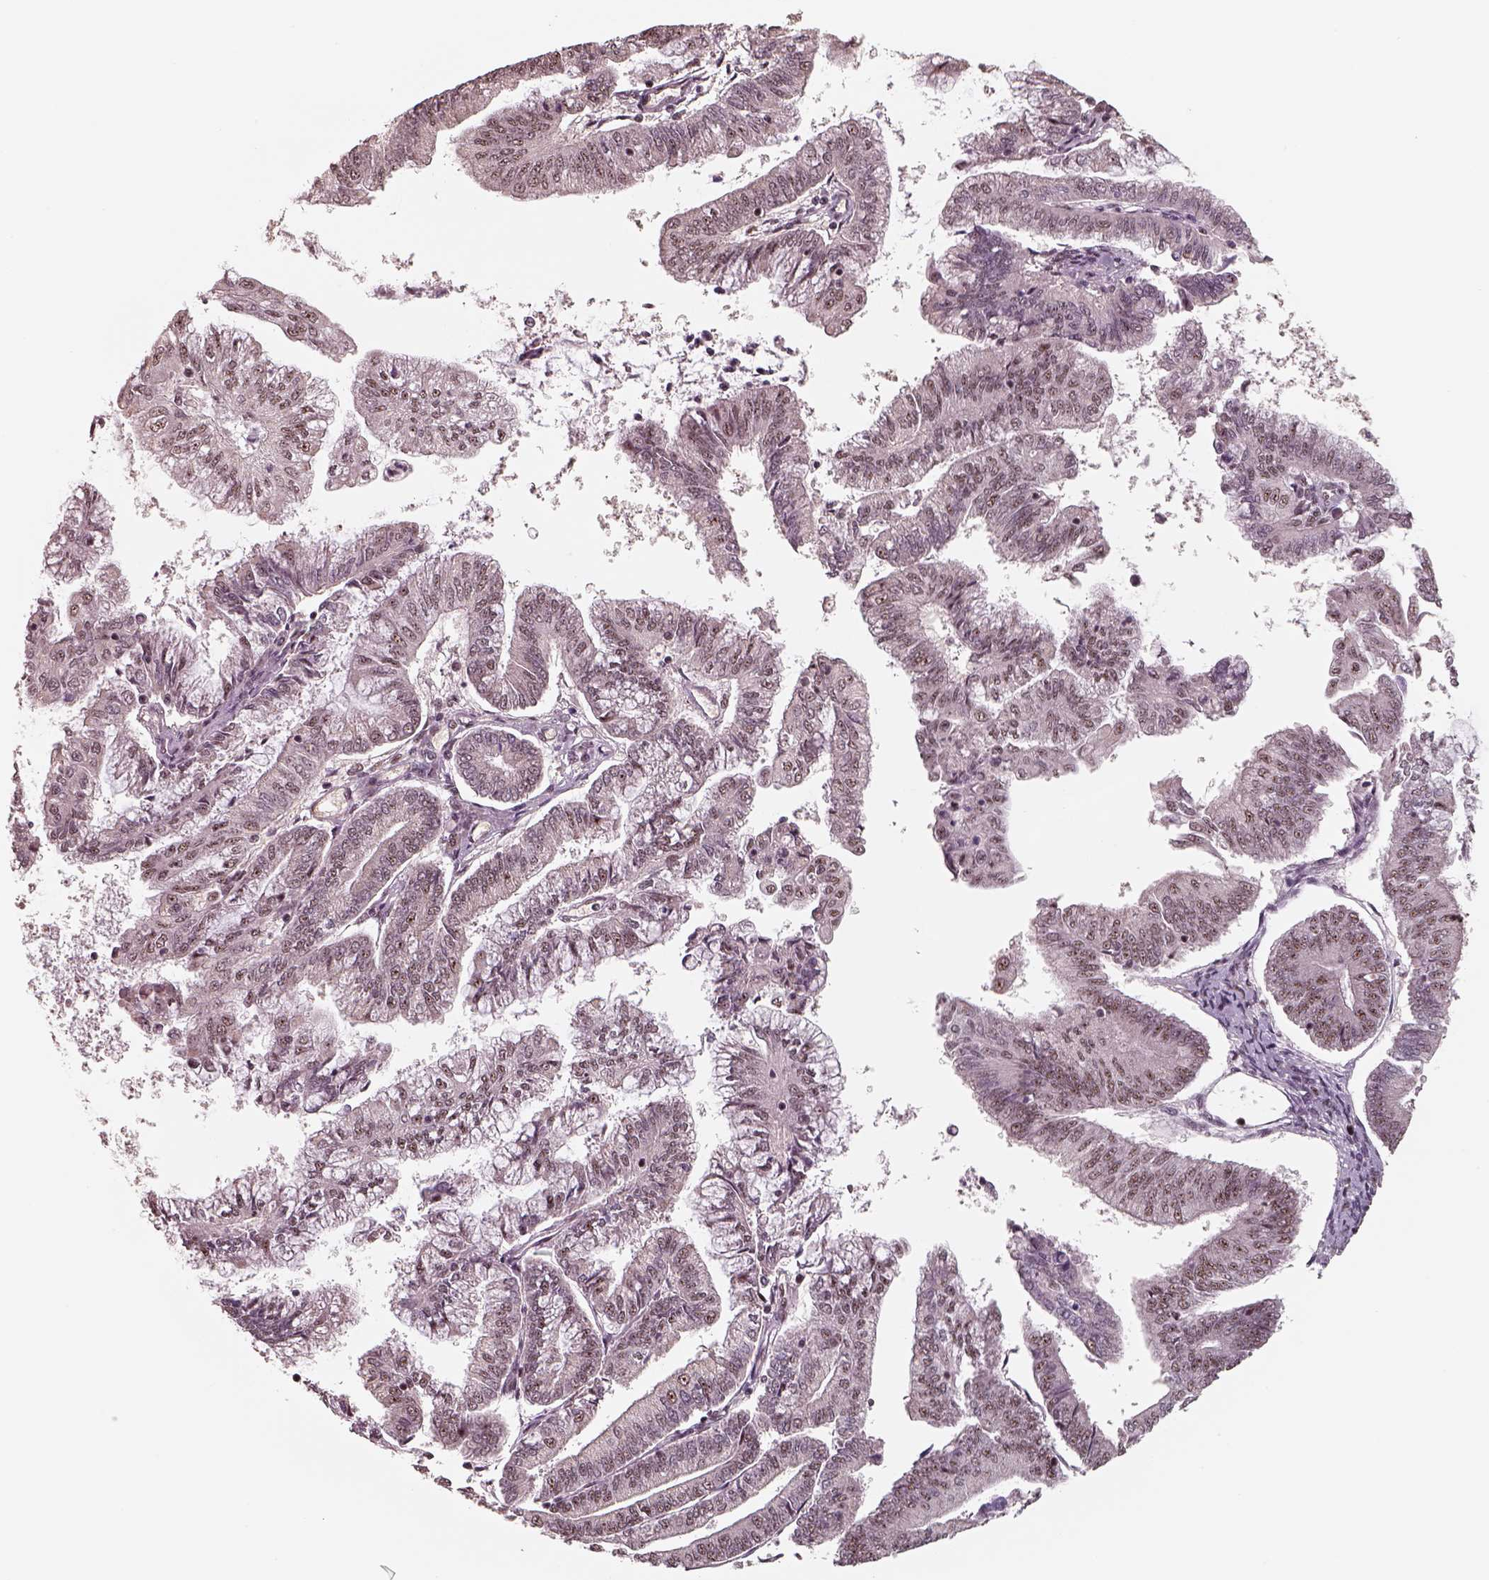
{"staining": {"intensity": "weak", "quantity": "25%-75%", "location": "nuclear"}, "tissue": "endometrial cancer", "cell_type": "Tumor cells", "image_type": "cancer", "snomed": [{"axis": "morphology", "description": "Adenocarcinoma, NOS"}, {"axis": "topography", "description": "Endometrium"}], "caption": "Immunohistochemical staining of endometrial adenocarcinoma shows low levels of weak nuclear protein positivity in about 25%-75% of tumor cells. The protein of interest is shown in brown color, while the nuclei are stained blue.", "gene": "ATXN7L3", "patient": {"sex": "female", "age": 55}}